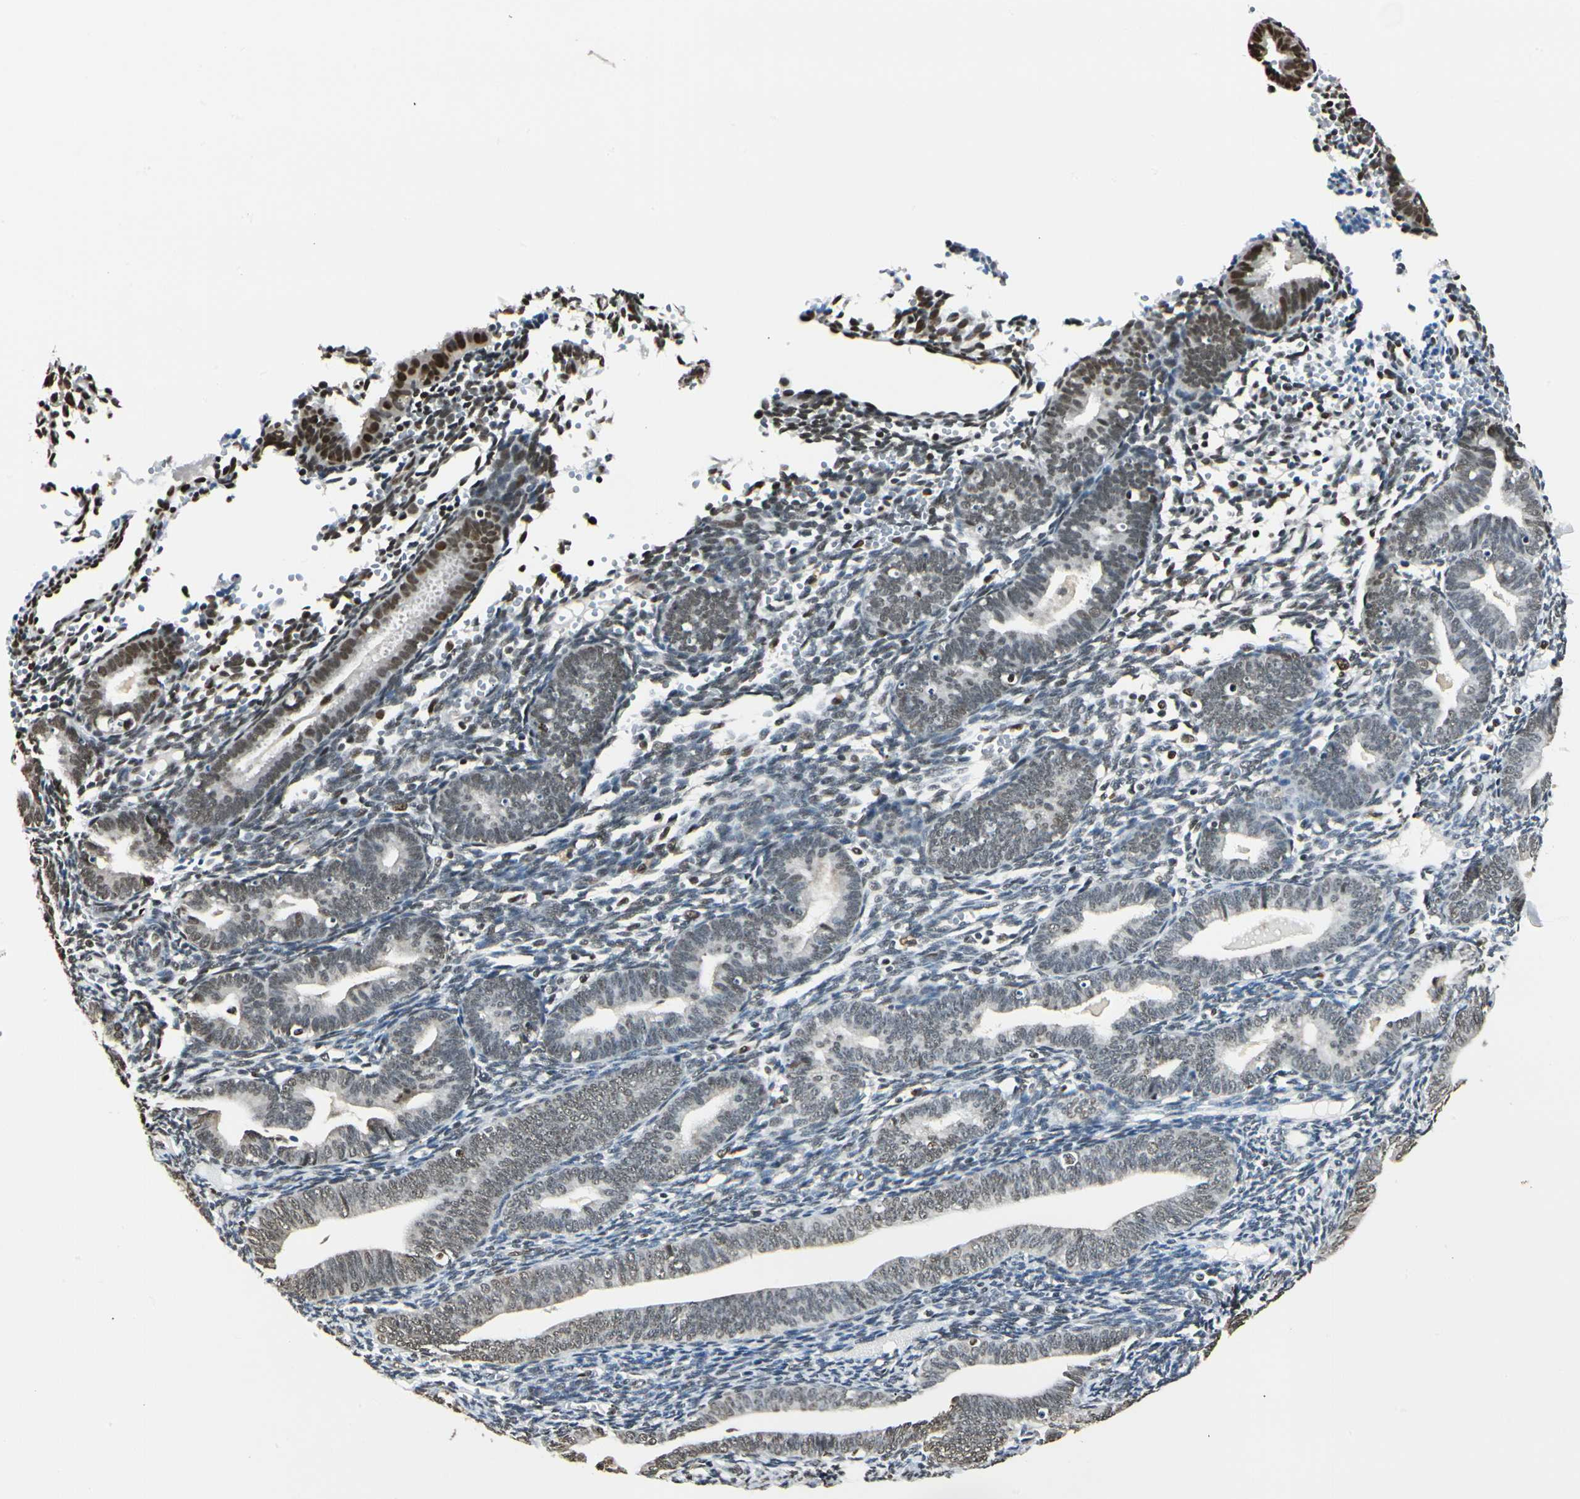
{"staining": {"intensity": "moderate", "quantity": "25%-75%", "location": "nuclear"}, "tissue": "endometrium", "cell_type": "Cells in endometrial stroma", "image_type": "normal", "snomed": [{"axis": "morphology", "description": "Normal tissue, NOS"}, {"axis": "topography", "description": "Endometrium"}], "caption": "The micrograph displays a brown stain indicating the presence of a protein in the nuclear of cells in endometrial stroma in endometrium.", "gene": "FANCG", "patient": {"sex": "female", "age": 61}}